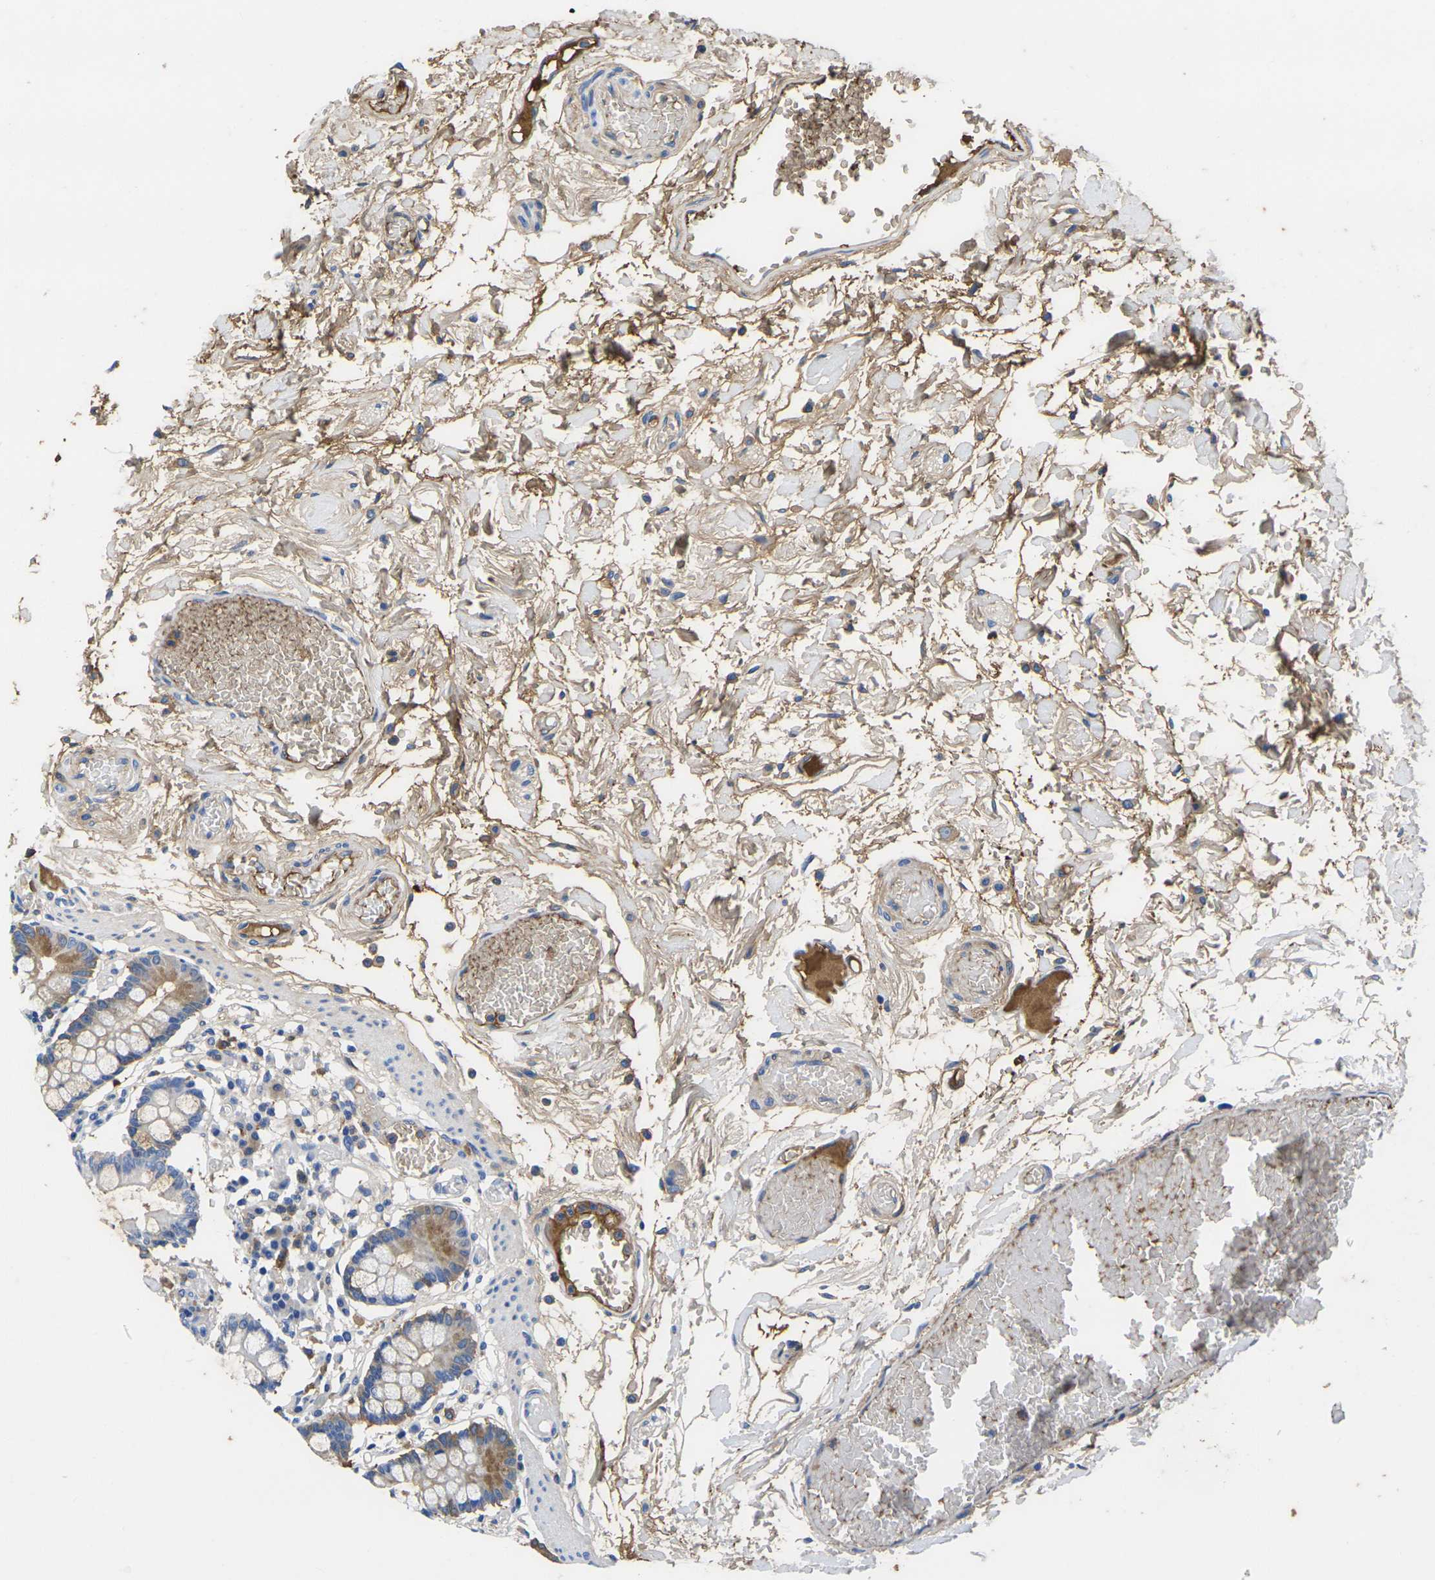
{"staining": {"intensity": "moderate", "quantity": "<25%", "location": "cytoplasmic/membranous"}, "tissue": "small intestine", "cell_type": "Glandular cells", "image_type": "normal", "snomed": [{"axis": "morphology", "description": "Normal tissue, NOS"}, {"axis": "topography", "description": "Small intestine"}], "caption": "Immunohistochemical staining of benign small intestine exhibits moderate cytoplasmic/membranous protein expression in about <25% of glandular cells. (IHC, brightfield microscopy, high magnification).", "gene": "GREM2", "patient": {"sex": "female", "age": 61}}